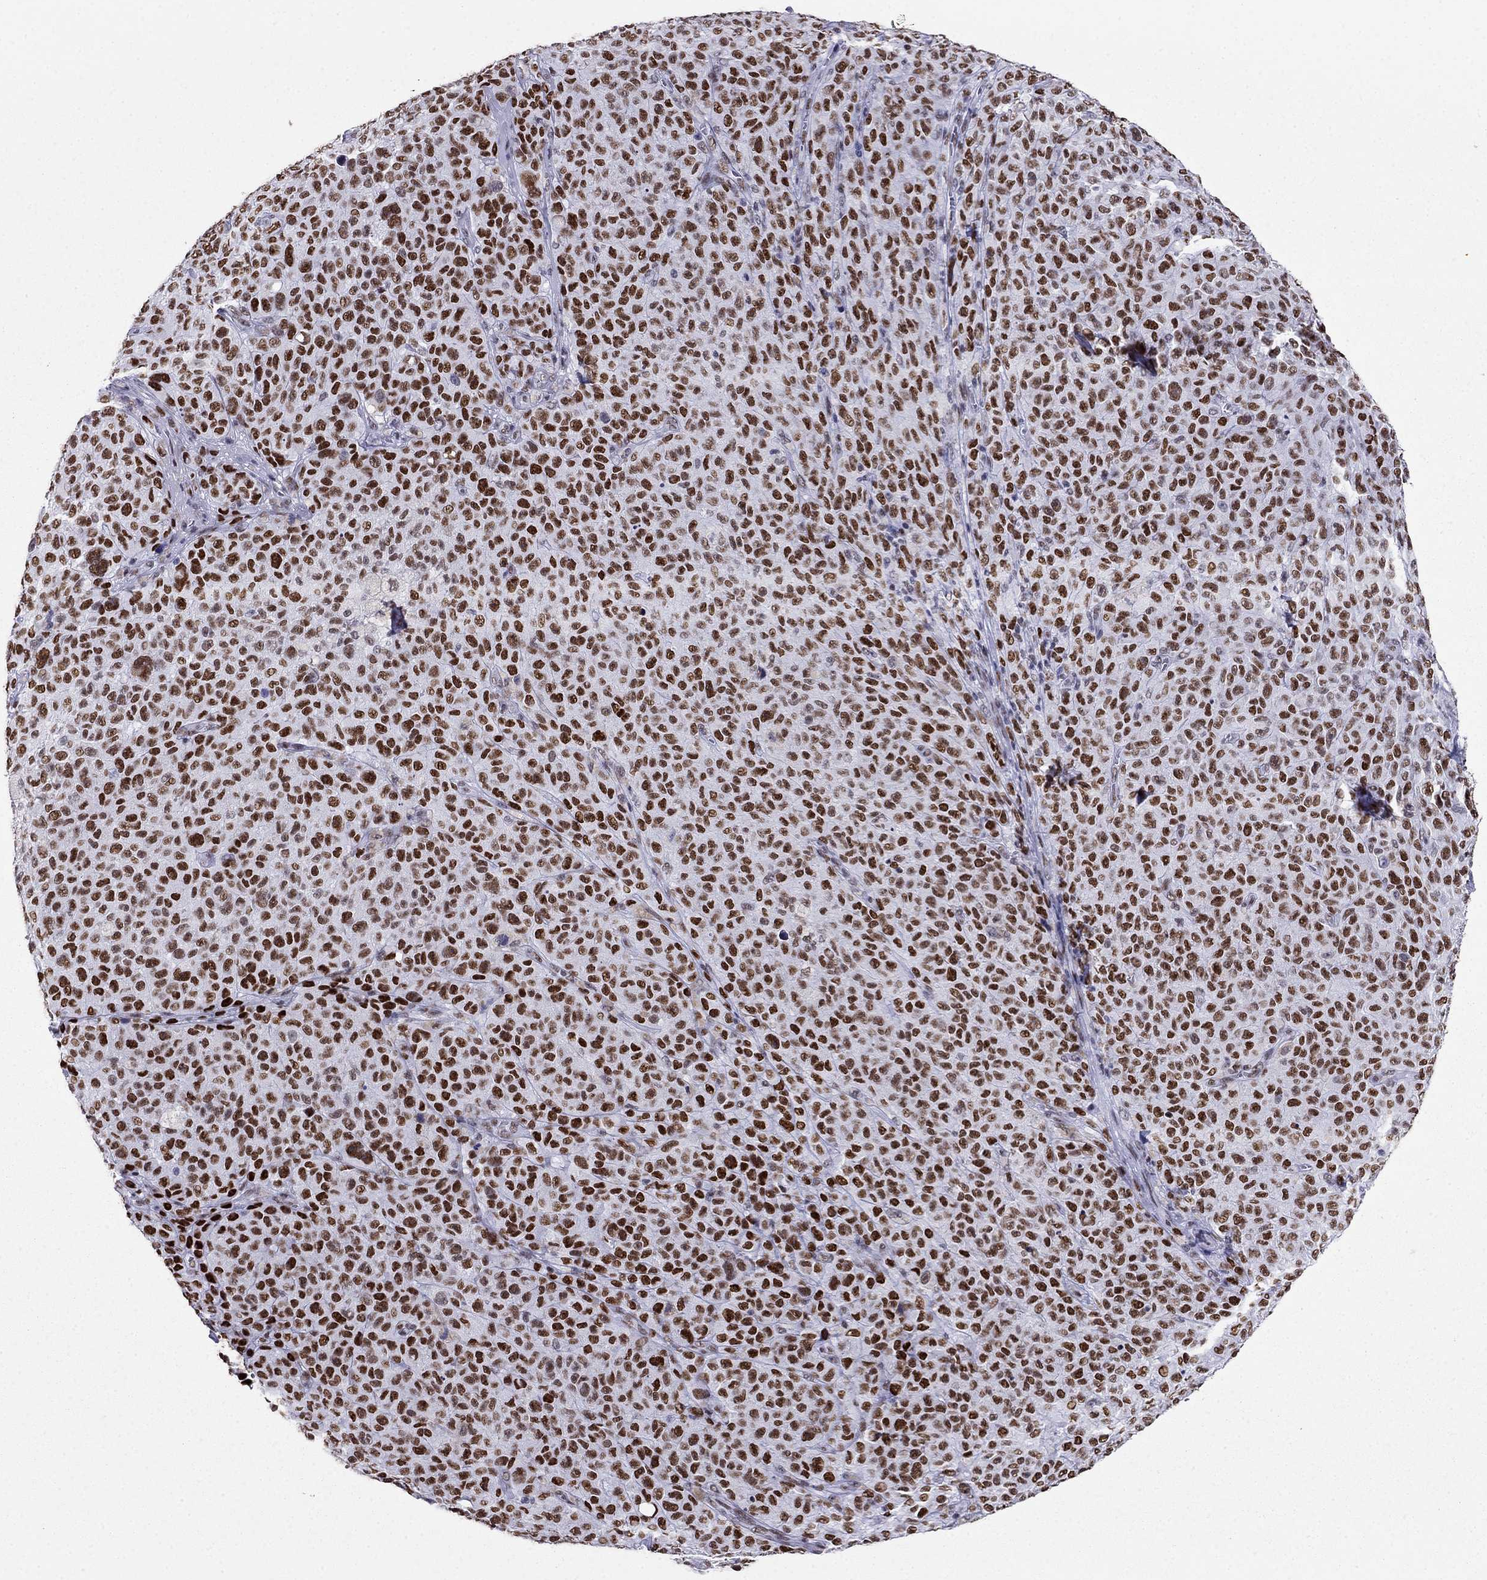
{"staining": {"intensity": "strong", "quantity": ">75%", "location": "nuclear"}, "tissue": "melanoma", "cell_type": "Tumor cells", "image_type": "cancer", "snomed": [{"axis": "morphology", "description": "Malignant melanoma, NOS"}, {"axis": "topography", "description": "Skin"}], "caption": "A high-resolution photomicrograph shows immunohistochemistry staining of malignant melanoma, which exhibits strong nuclear positivity in about >75% of tumor cells.", "gene": "PPM1G", "patient": {"sex": "female", "age": 82}}